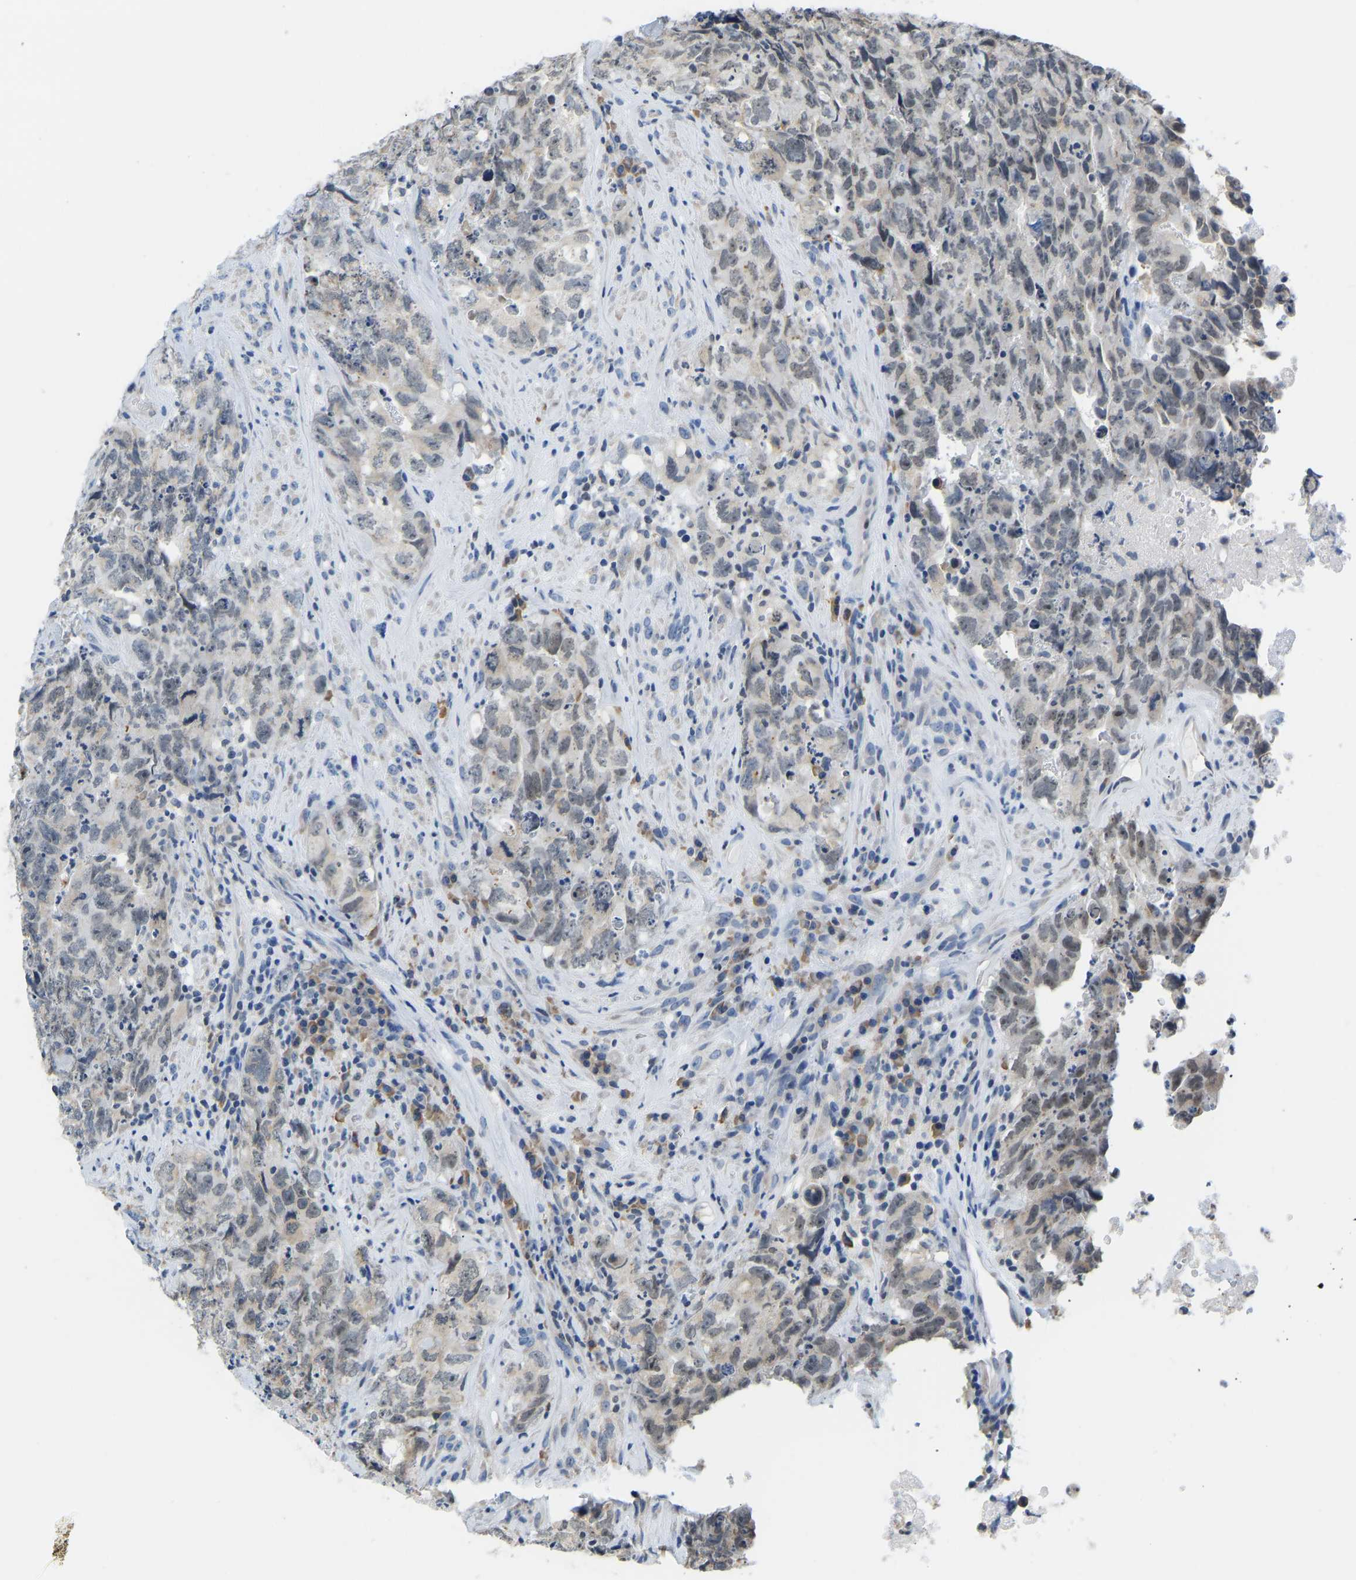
{"staining": {"intensity": "weak", "quantity": "25%-75%", "location": "nuclear"}, "tissue": "testis cancer", "cell_type": "Tumor cells", "image_type": "cancer", "snomed": [{"axis": "morphology", "description": "Carcinoma, Embryonal, NOS"}, {"axis": "topography", "description": "Testis"}], "caption": "Embryonal carcinoma (testis) tissue demonstrates weak nuclear staining in about 25%-75% of tumor cells", "gene": "VRK1", "patient": {"sex": "male", "age": 32}}